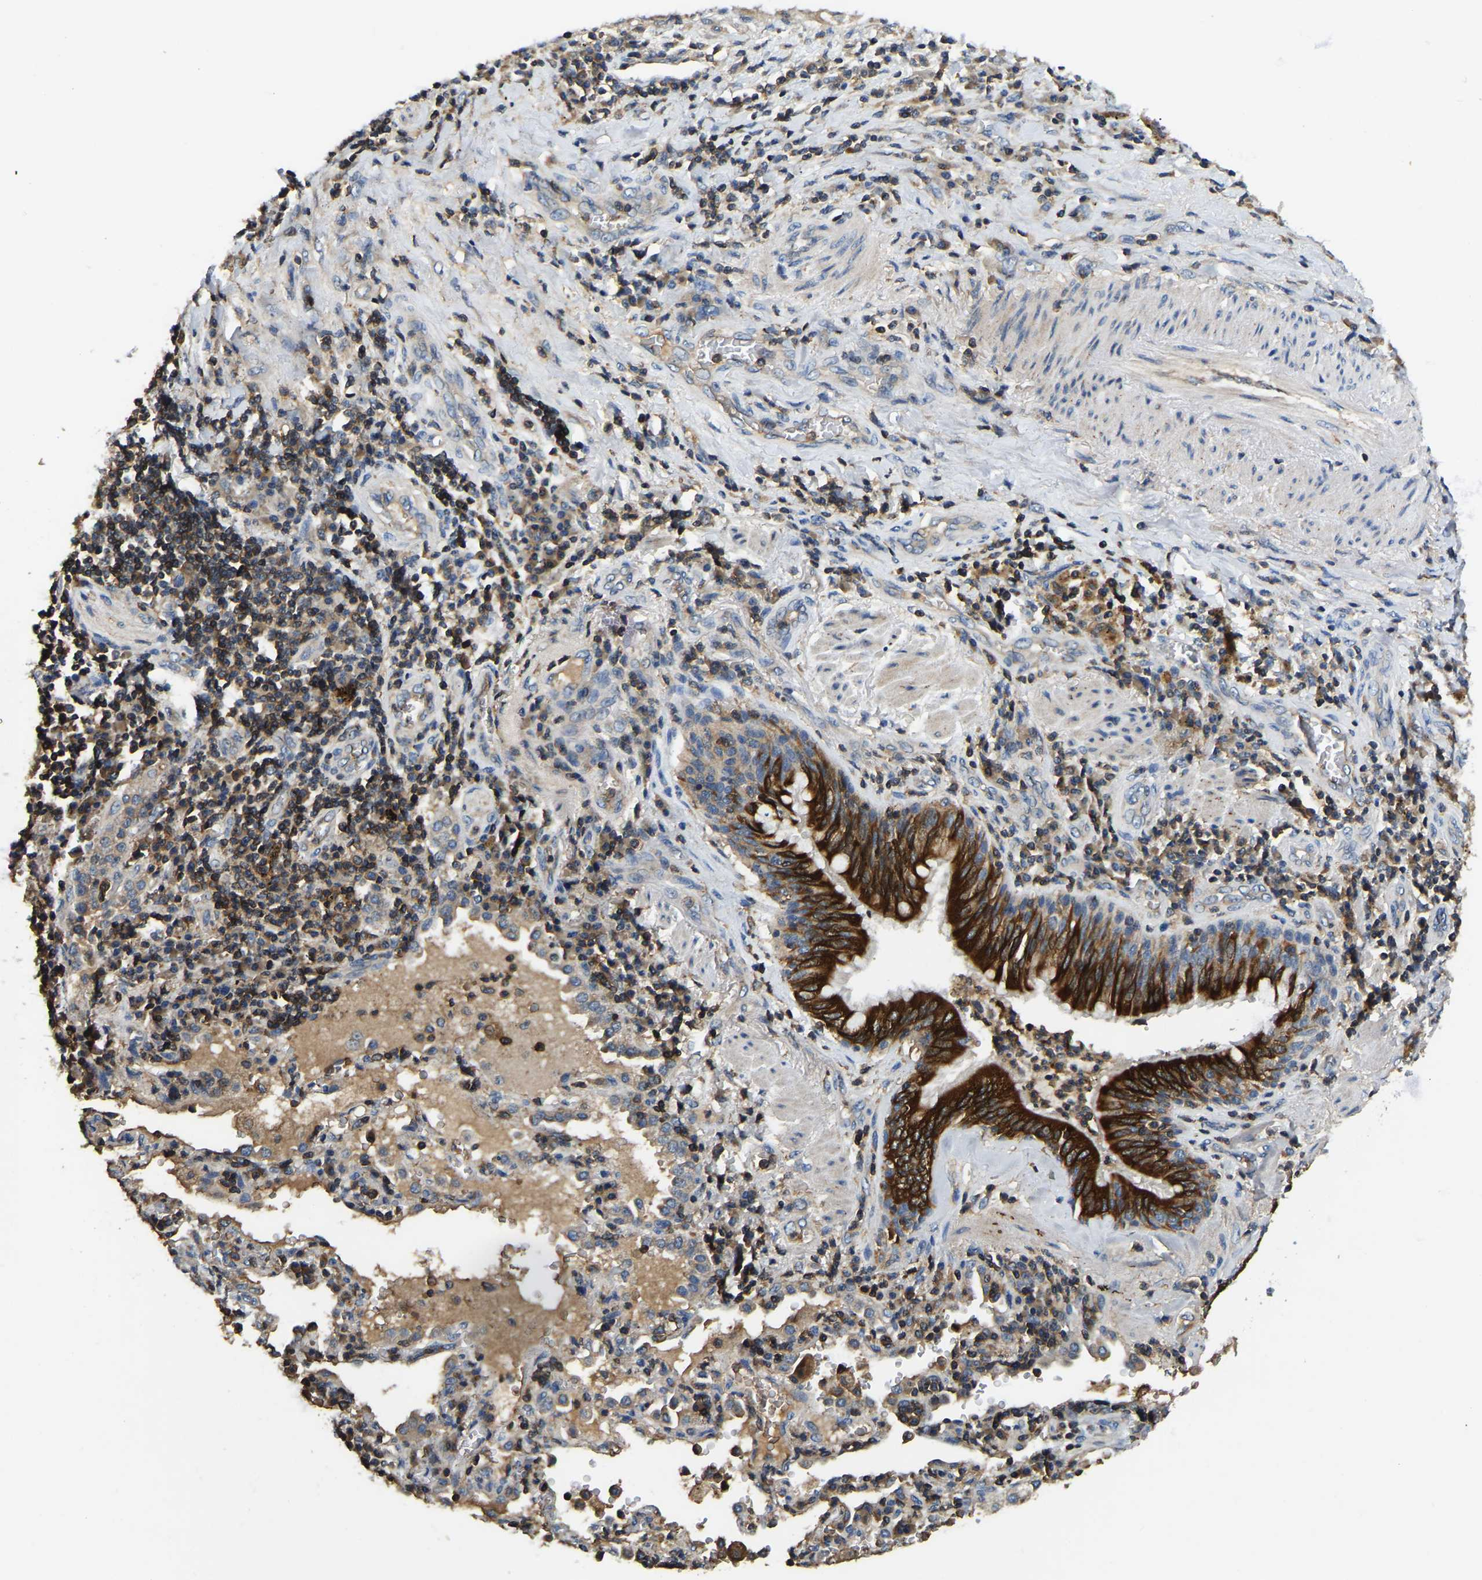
{"staining": {"intensity": "strong", "quantity": "25%-75%", "location": "cytoplasmic/membranous"}, "tissue": "lung cancer", "cell_type": "Tumor cells", "image_type": "cancer", "snomed": [{"axis": "morphology", "description": "Adenocarcinoma, NOS"}, {"axis": "topography", "description": "Lung"}], "caption": "Human lung adenocarcinoma stained for a protein (brown) shows strong cytoplasmic/membranous positive positivity in about 25%-75% of tumor cells.", "gene": "SMPD2", "patient": {"sex": "male", "age": 64}}